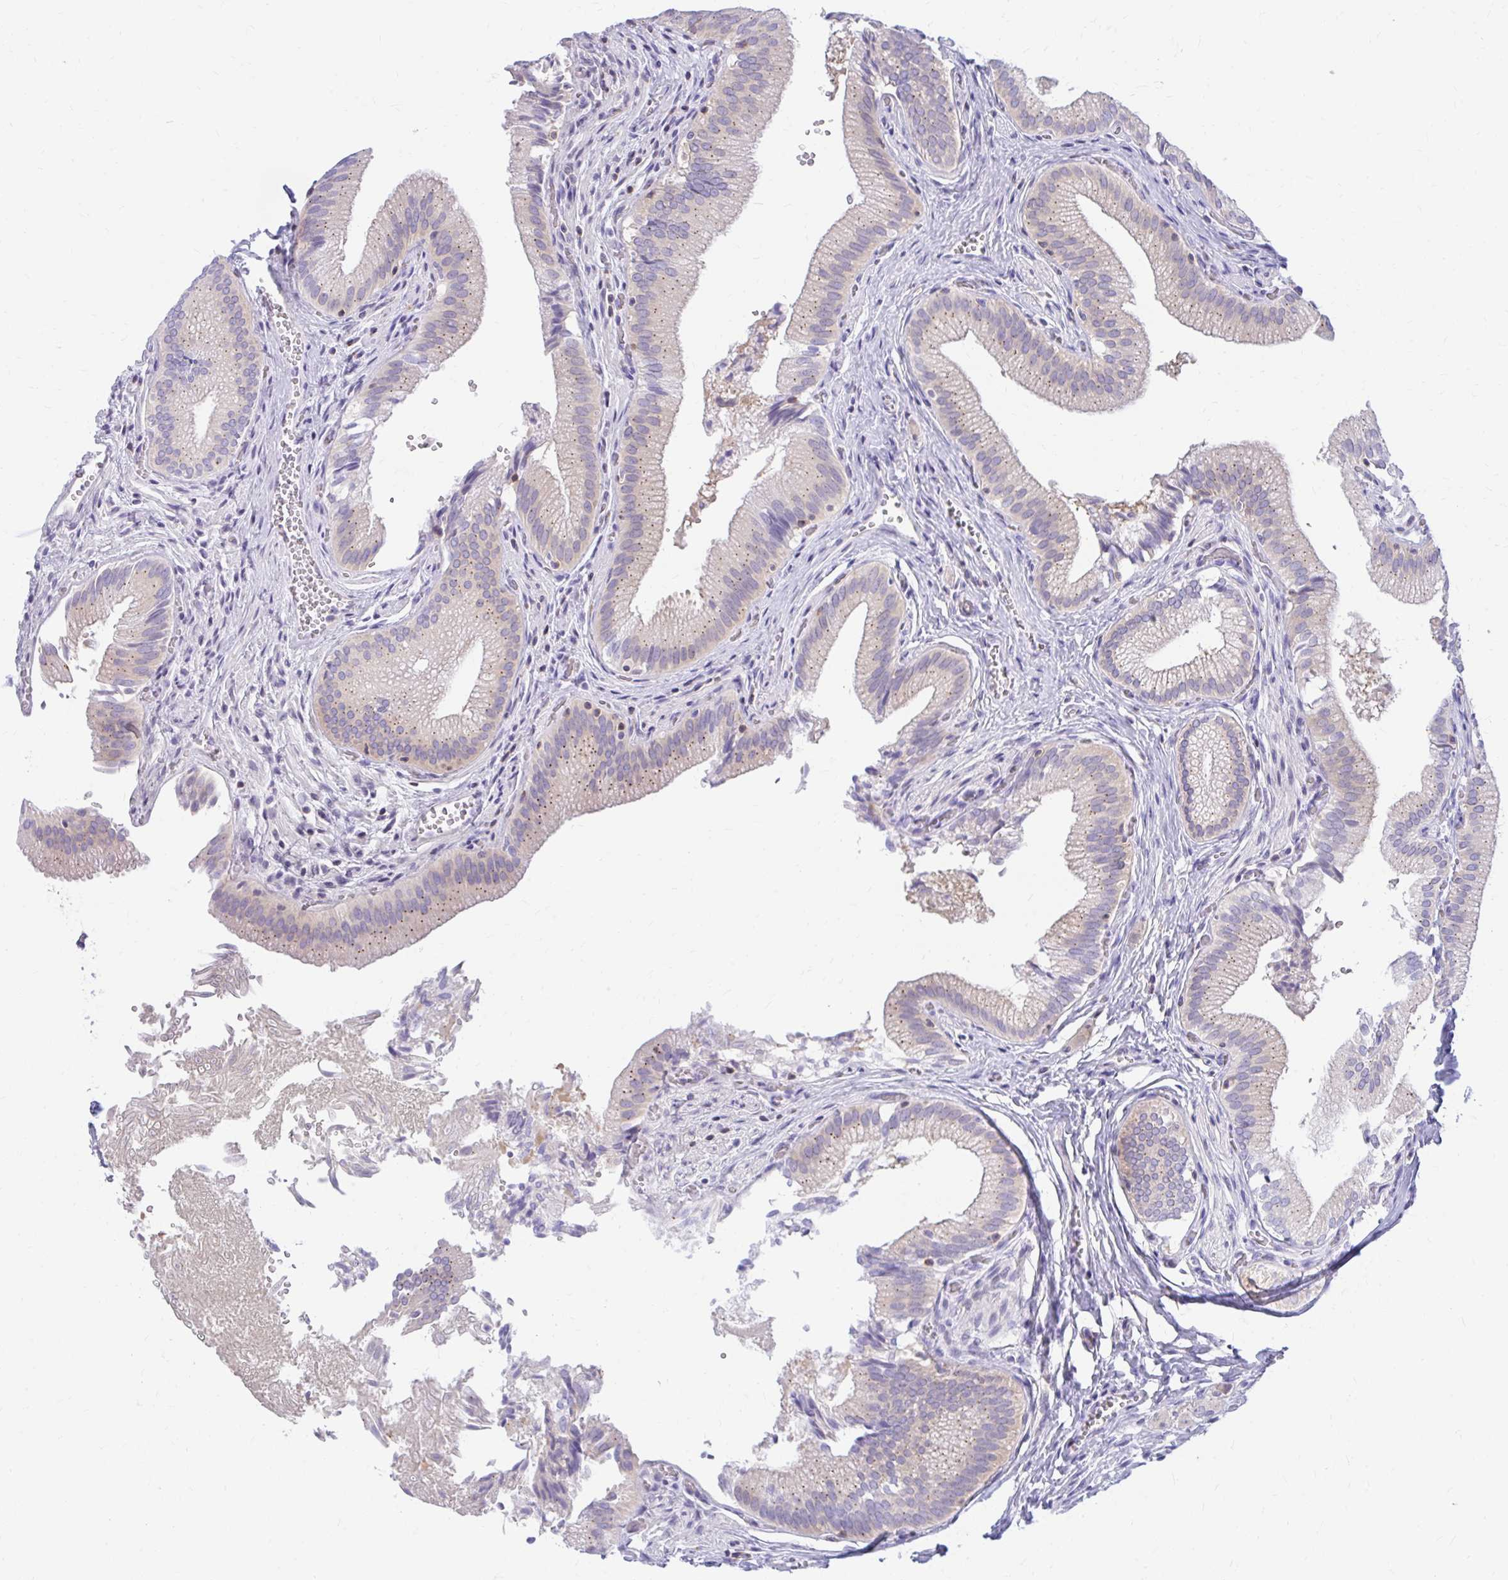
{"staining": {"intensity": "moderate", "quantity": "25%-75%", "location": "cytoplasmic/membranous"}, "tissue": "gallbladder", "cell_type": "Glandular cells", "image_type": "normal", "snomed": [{"axis": "morphology", "description": "Normal tissue, NOS"}, {"axis": "topography", "description": "Gallbladder"}, {"axis": "topography", "description": "Peripheral nerve tissue"}], "caption": "An immunohistochemistry histopathology image of unremarkable tissue is shown. Protein staining in brown labels moderate cytoplasmic/membranous positivity in gallbladder within glandular cells.", "gene": "RADIL", "patient": {"sex": "male", "age": 17}}